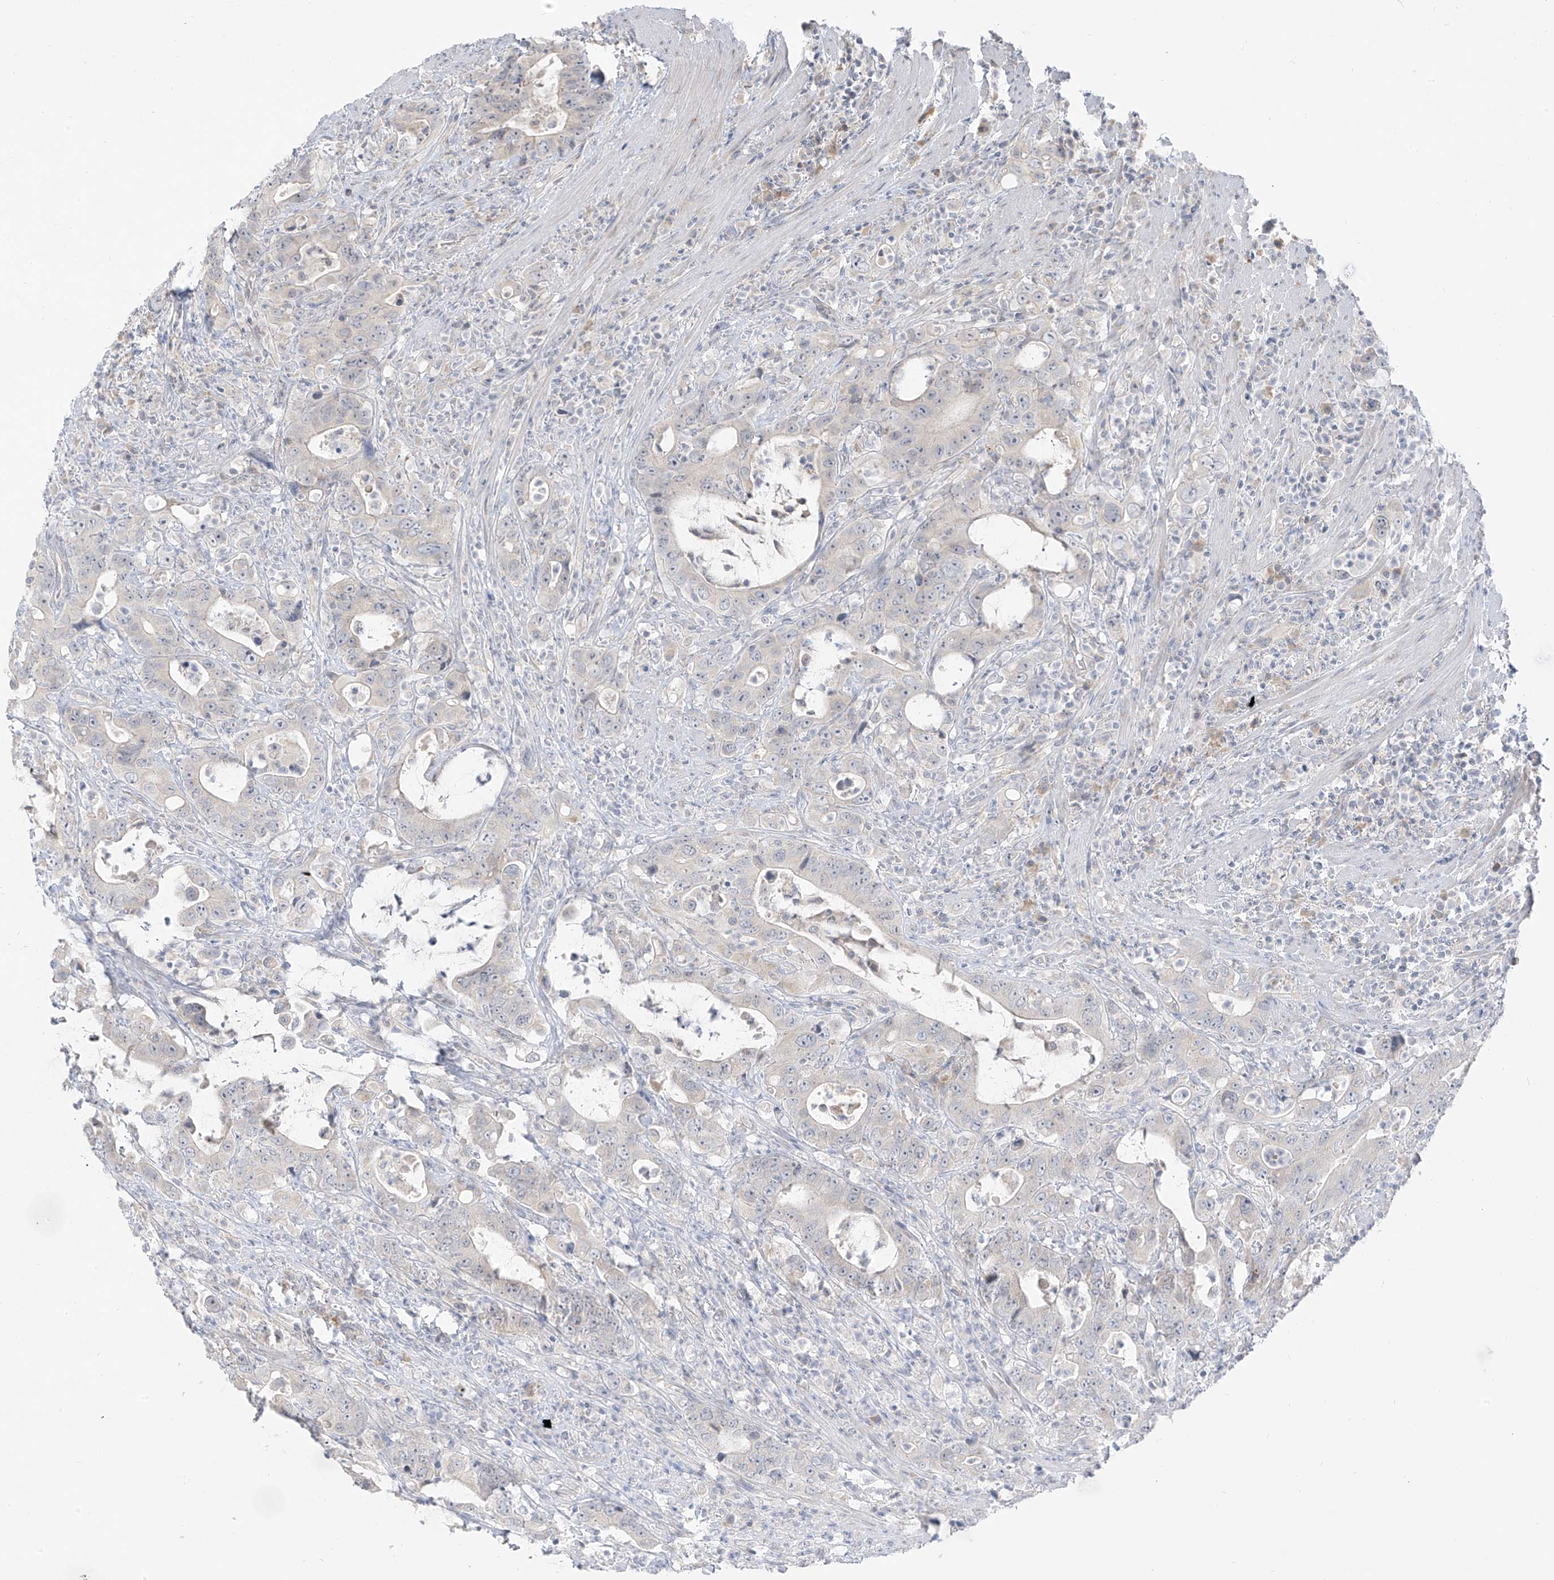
{"staining": {"intensity": "negative", "quantity": "none", "location": "none"}, "tissue": "colorectal cancer", "cell_type": "Tumor cells", "image_type": "cancer", "snomed": [{"axis": "morphology", "description": "Adenocarcinoma, NOS"}, {"axis": "topography", "description": "Colon"}], "caption": "An image of human colorectal adenocarcinoma is negative for staining in tumor cells.", "gene": "C2orf42", "patient": {"sex": "female", "age": 75}}